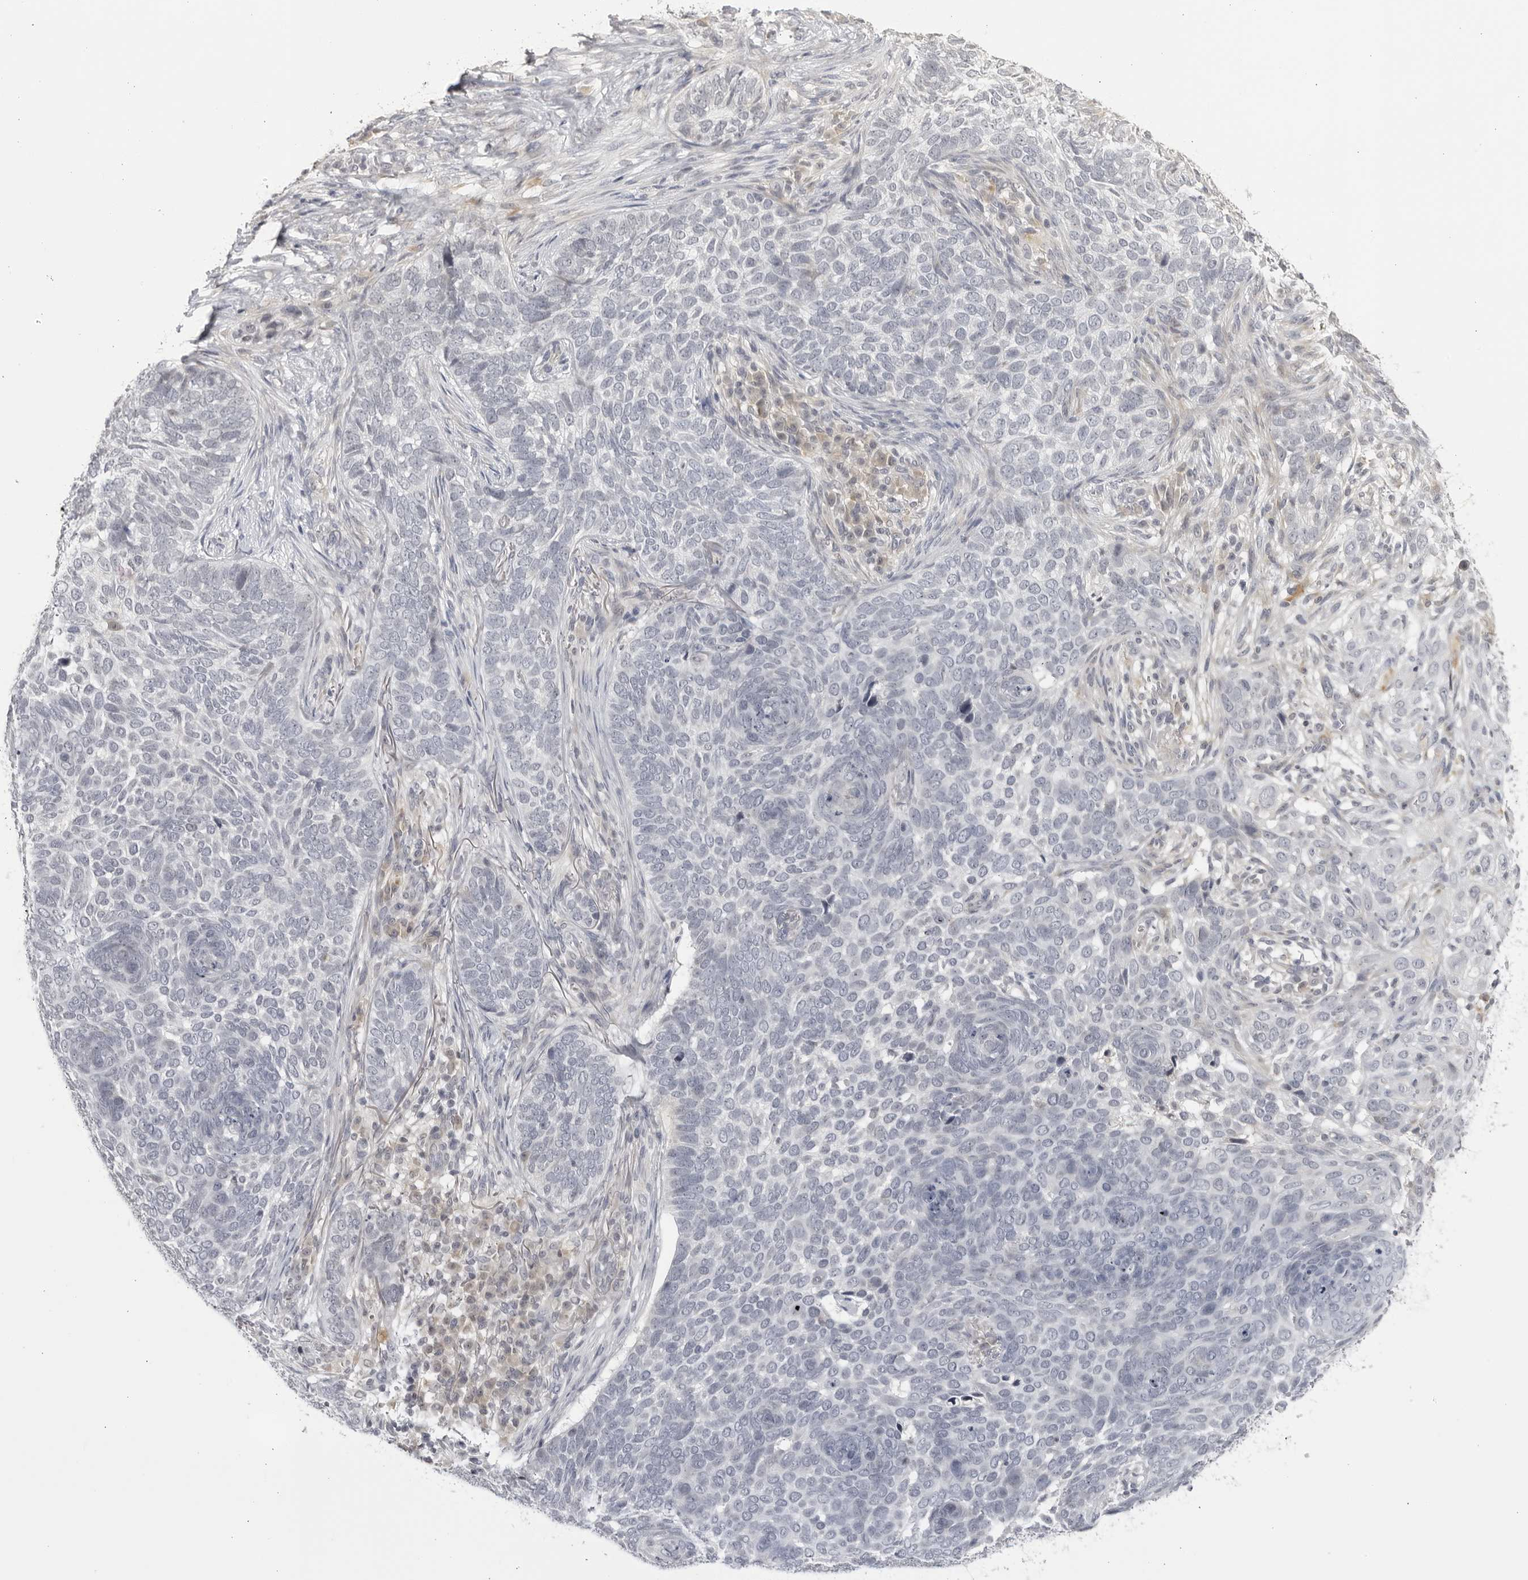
{"staining": {"intensity": "negative", "quantity": "none", "location": "none"}, "tissue": "skin cancer", "cell_type": "Tumor cells", "image_type": "cancer", "snomed": [{"axis": "morphology", "description": "Basal cell carcinoma"}, {"axis": "topography", "description": "Skin"}], "caption": "DAB immunohistochemical staining of skin cancer (basal cell carcinoma) demonstrates no significant positivity in tumor cells.", "gene": "CNBD1", "patient": {"sex": "female", "age": 64}}